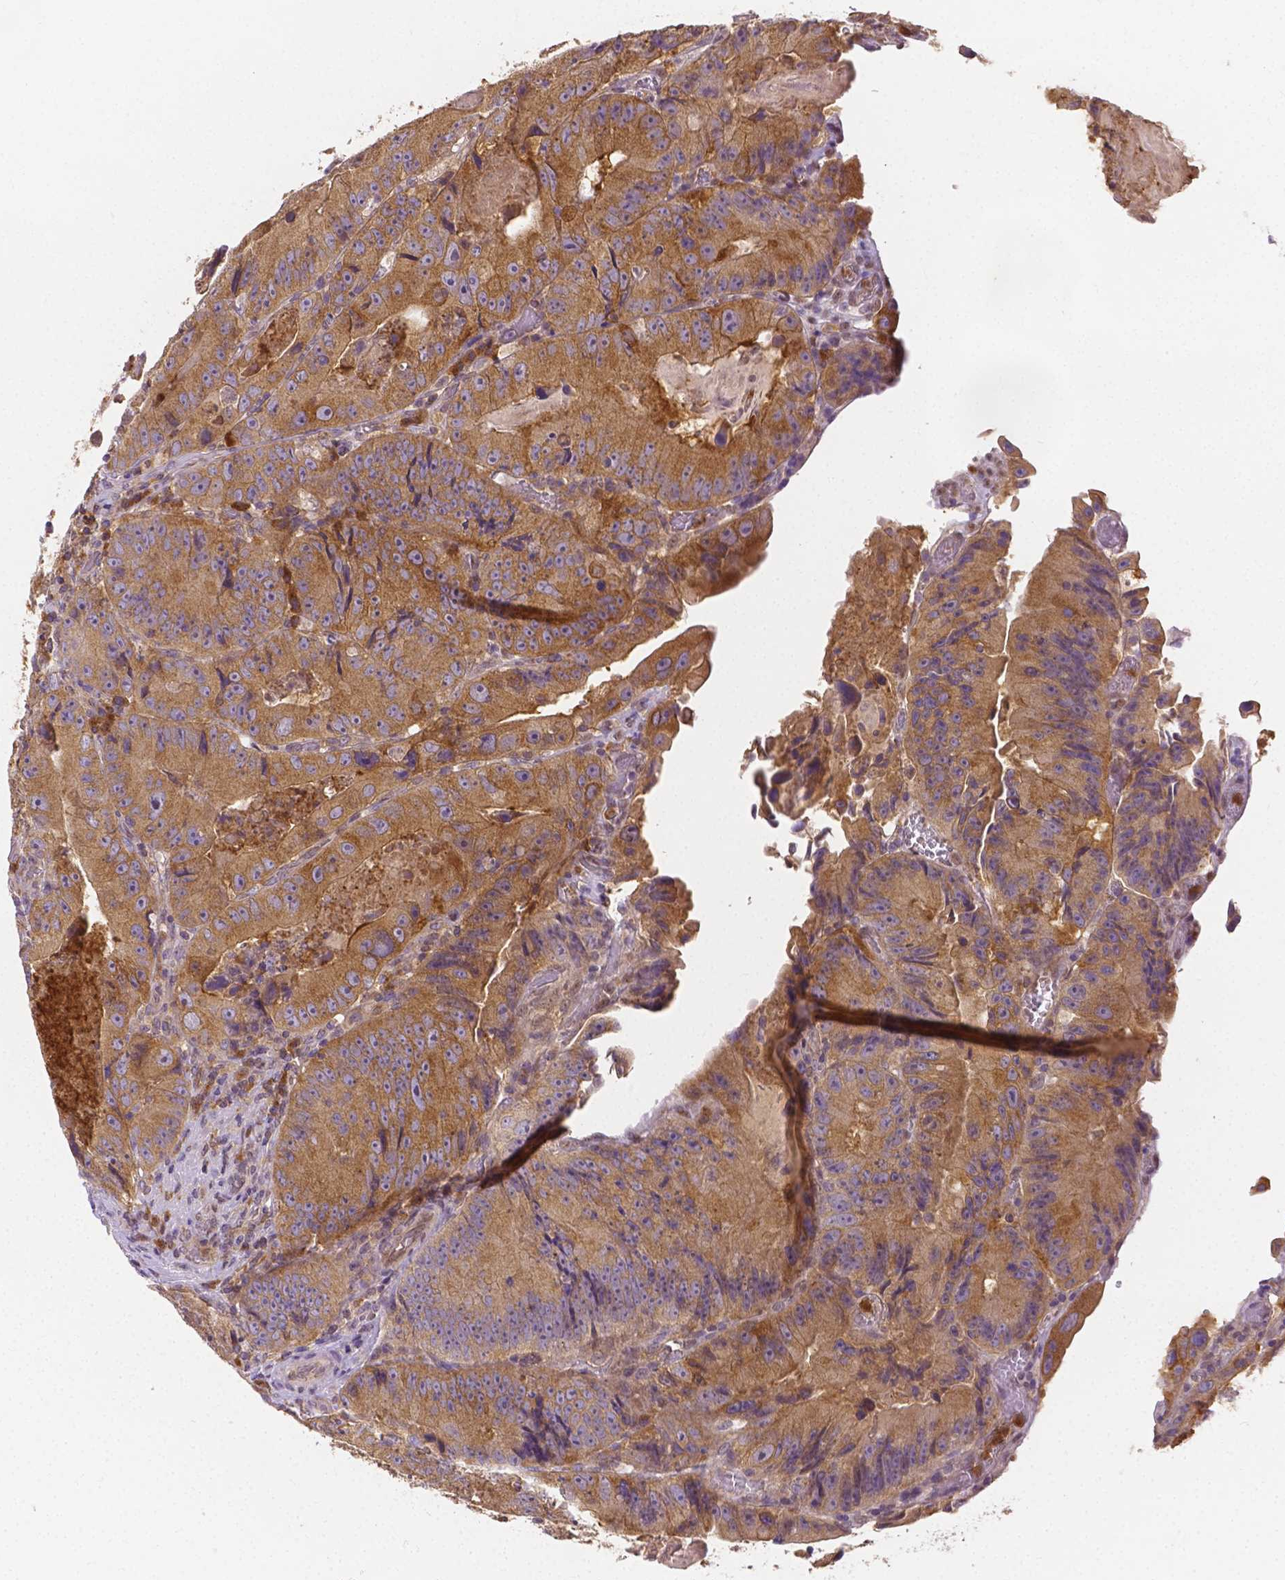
{"staining": {"intensity": "moderate", "quantity": ">75%", "location": "cytoplasmic/membranous"}, "tissue": "colorectal cancer", "cell_type": "Tumor cells", "image_type": "cancer", "snomed": [{"axis": "morphology", "description": "Adenocarcinoma, NOS"}, {"axis": "topography", "description": "Colon"}], "caption": "Immunohistochemical staining of colorectal adenocarcinoma shows medium levels of moderate cytoplasmic/membranous protein staining in approximately >75% of tumor cells.", "gene": "ZNRD2", "patient": {"sex": "female", "age": 86}}